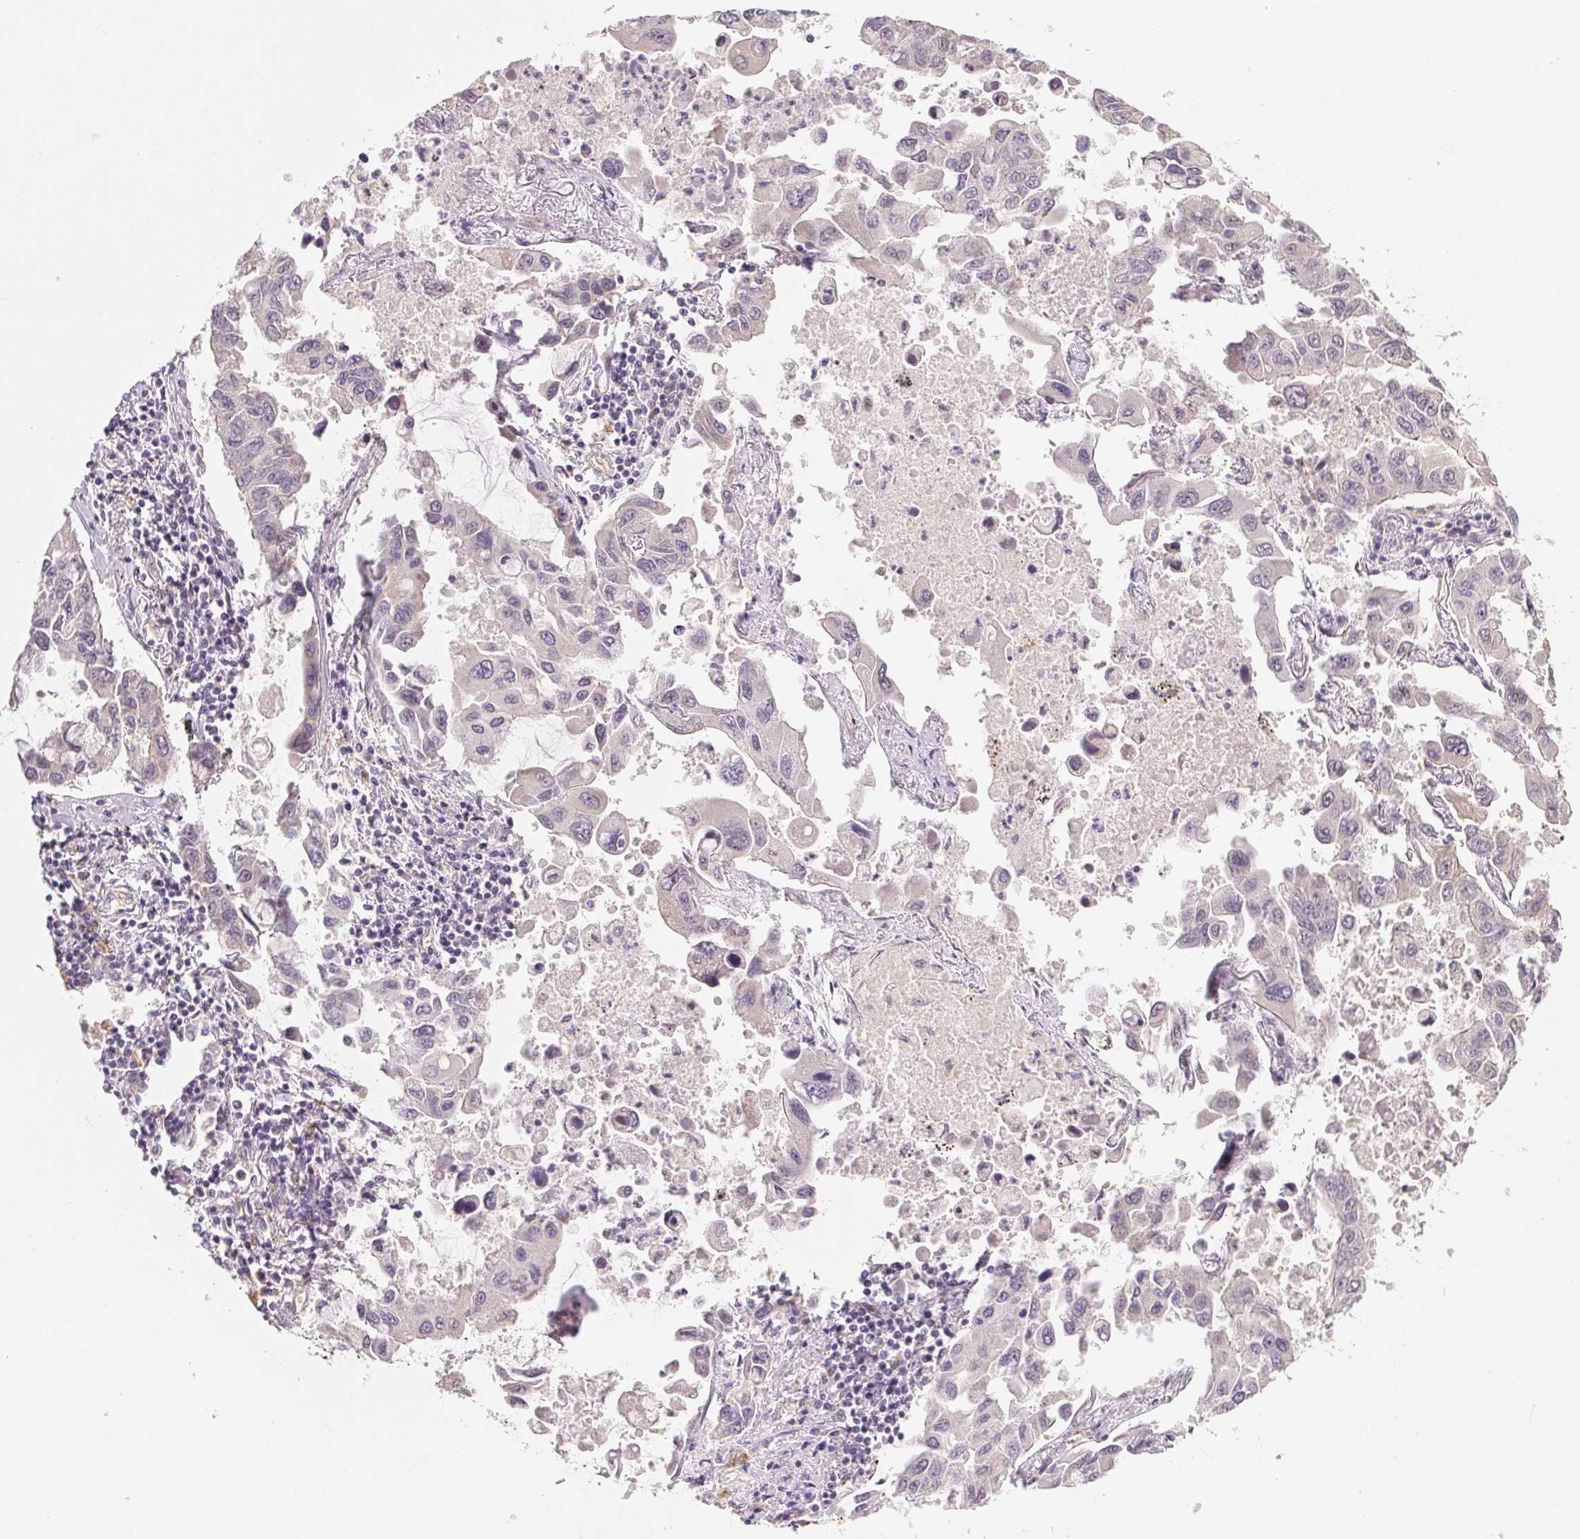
{"staining": {"intensity": "negative", "quantity": "none", "location": "none"}, "tissue": "lung cancer", "cell_type": "Tumor cells", "image_type": "cancer", "snomed": [{"axis": "morphology", "description": "Adenocarcinoma, NOS"}, {"axis": "topography", "description": "Lung"}], "caption": "DAB immunohistochemical staining of human adenocarcinoma (lung) exhibits no significant expression in tumor cells.", "gene": "METTL13", "patient": {"sex": "male", "age": 64}}